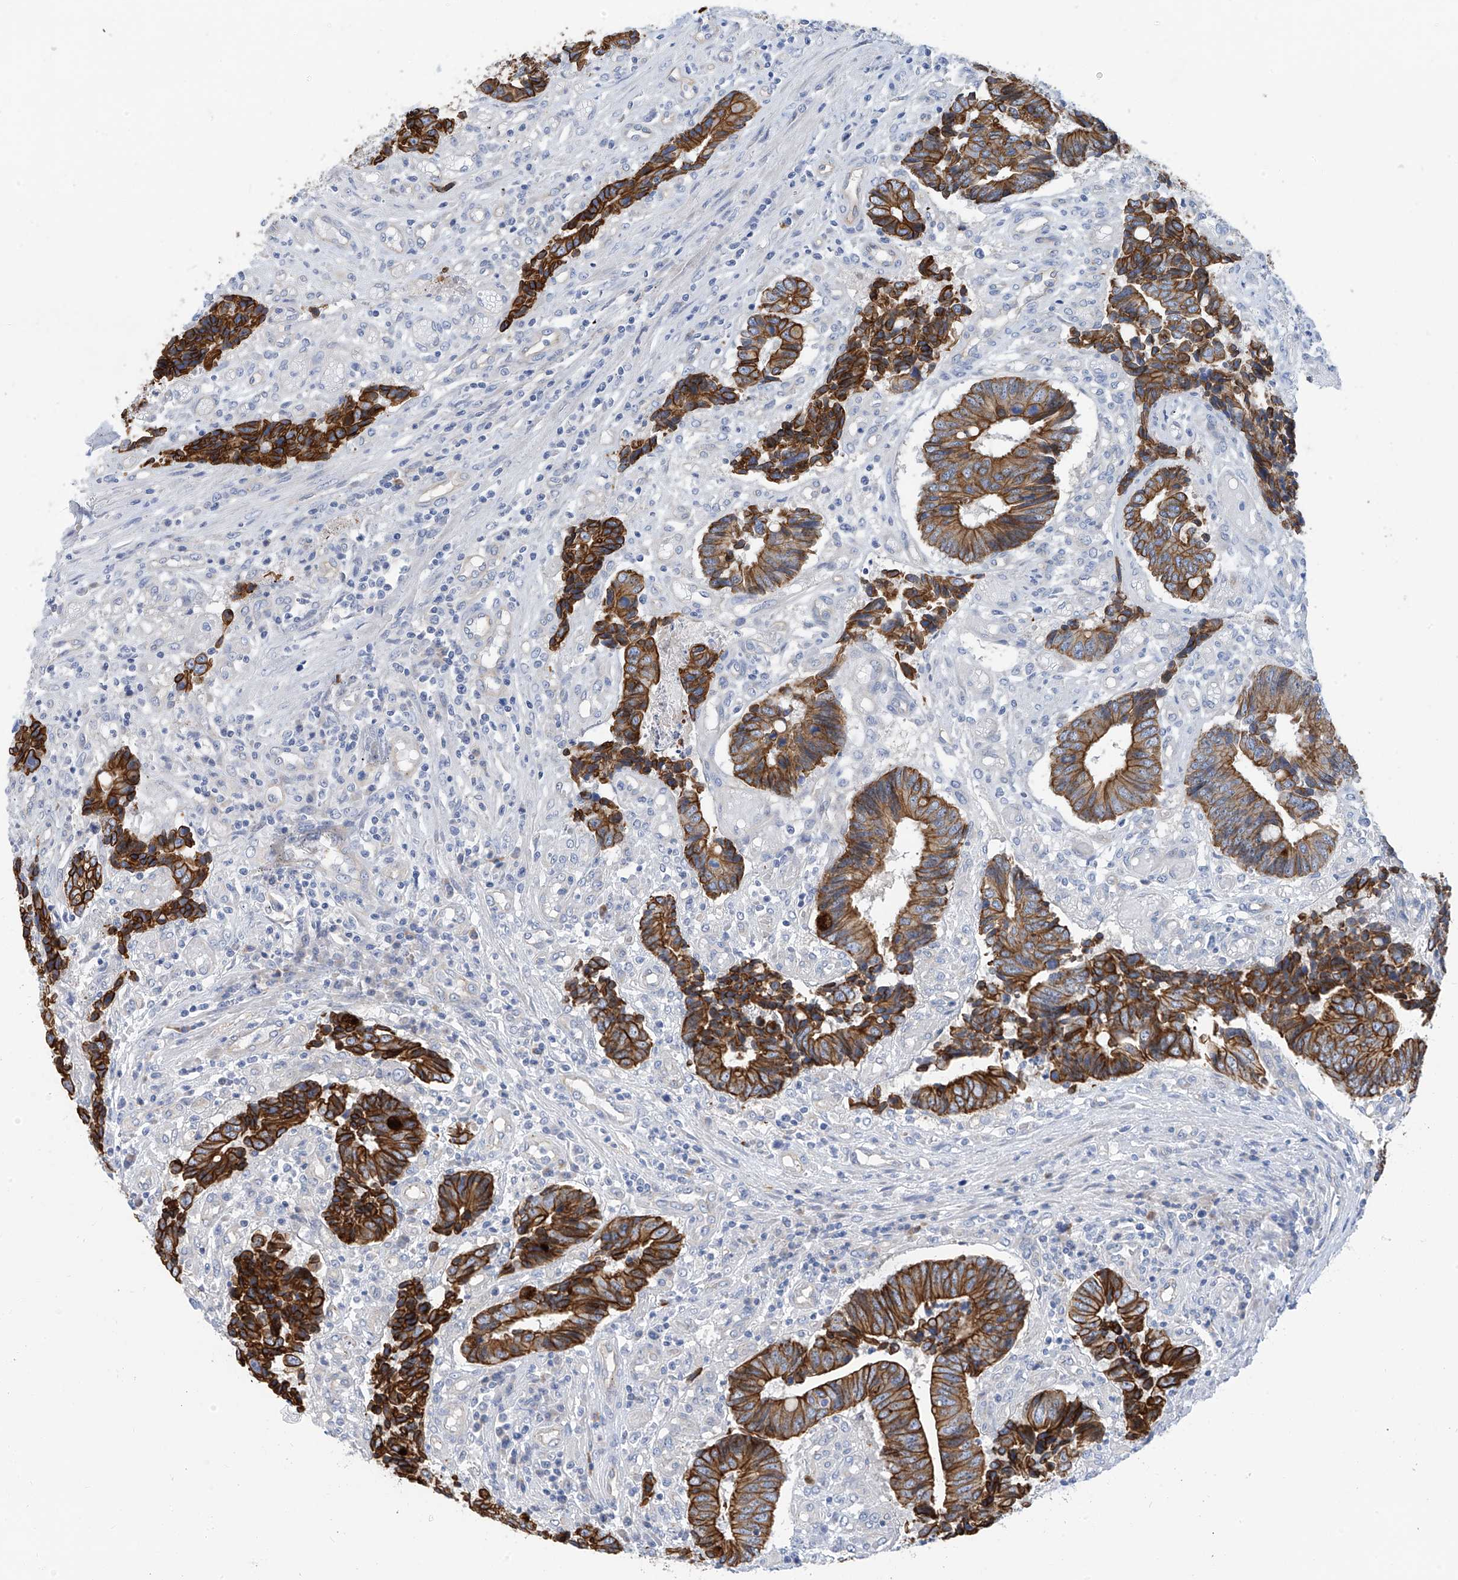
{"staining": {"intensity": "strong", "quantity": ">75%", "location": "cytoplasmic/membranous"}, "tissue": "colorectal cancer", "cell_type": "Tumor cells", "image_type": "cancer", "snomed": [{"axis": "morphology", "description": "Adenocarcinoma, NOS"}, {"axis": "topography", "description": "Rectum"}], "caption": "The immunohistochemical stain highlights strong cytoplasmic/membranous expression in tumor cells of colorectal cancer (adenocarcinoma) tissue.", "gene": "PIK3C2B", "patient": {"sex": "male", "age": 84}}